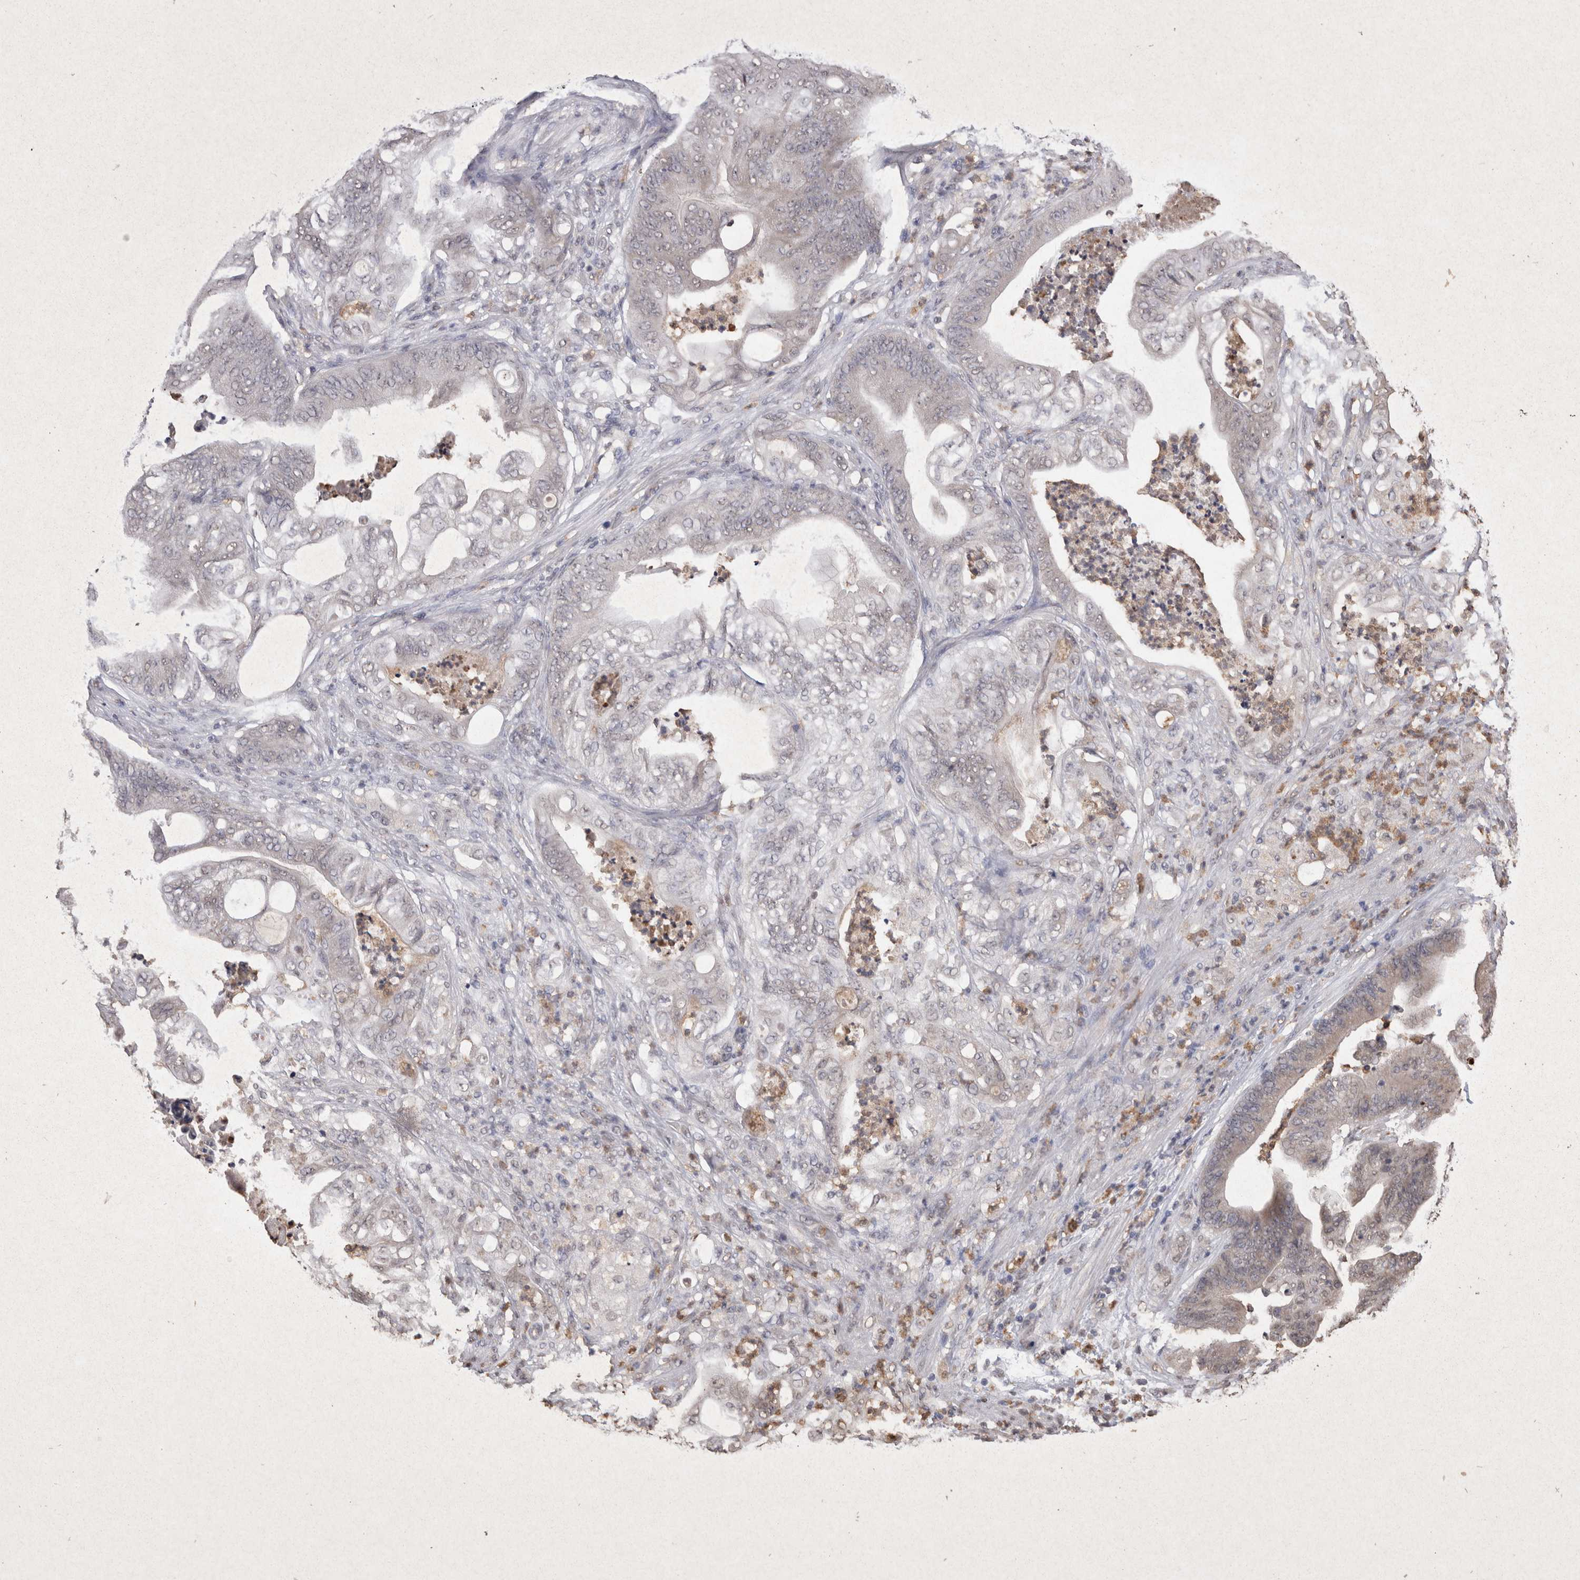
{"staining": {"intensity": "negative", "quantity": "none", "location": "none"}, "tissue": "stomach cancer", "cell_type": "Tumor cells", "image_type": "cancer", "snomed": [{"axis": "morphology", "description": "Adenocarcinoma, NOS"}, {"axis": "topography", "description": "Stomach"}], "caption": "Tumor cells show no significant expression in stomach adenocarcinoma.", "gene": "GRK5", "patient": {"sex": "female", "age": 73}}